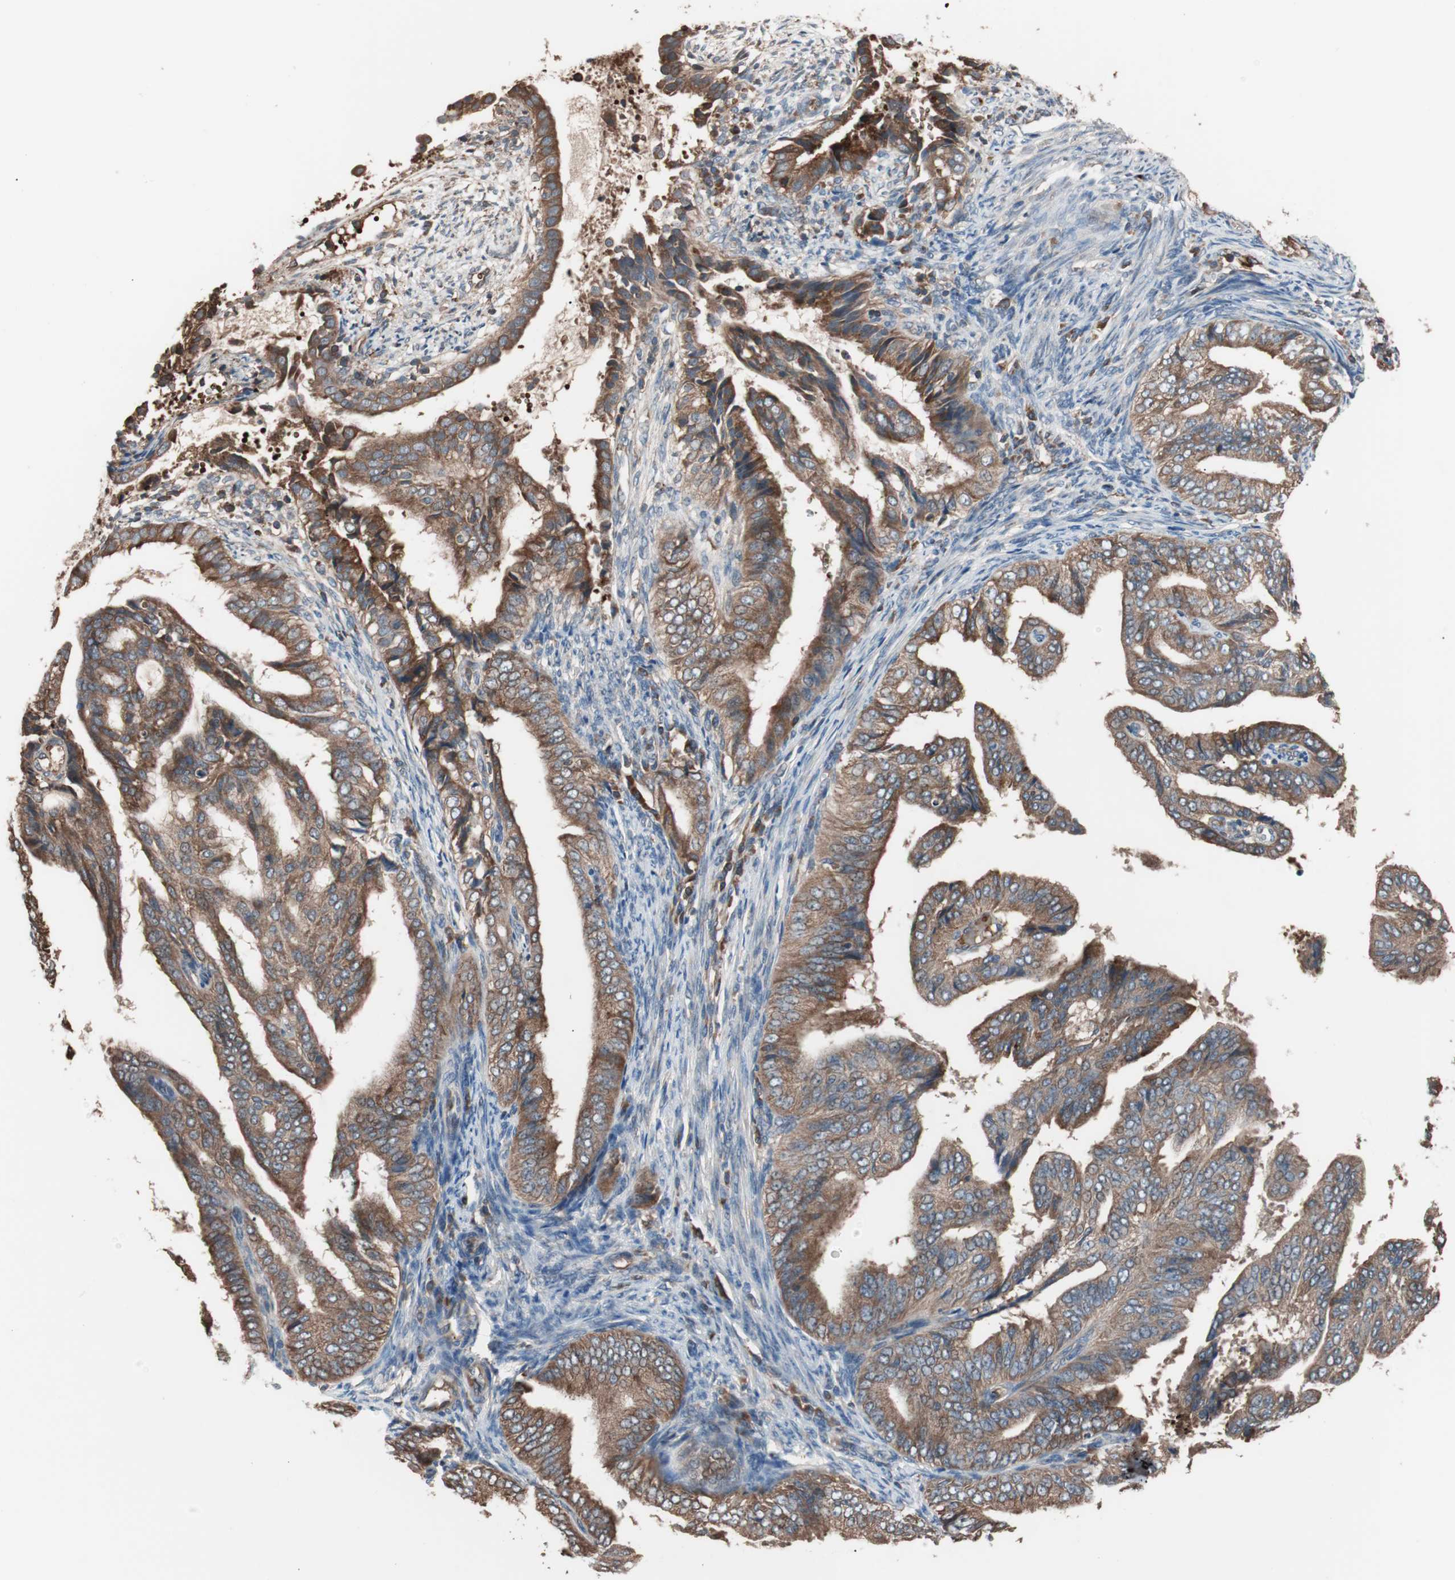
{"staining": {"intensity": "moderate", "quantity": ">75%", "location": "cytoplasmic/membranous"}, "tissue": "endometrial cancer", "cell_type": "Tumor cells", "image_type": "cancer", "snomed": [{"axis": "morphology", "description": "Adenocarcinoma, NOS"}, {"axis": "topography", "description": "Endometrium"}], "caption": "Immunohistochemistry (IHC) of human endometrial cancer displays medium levels of moderate cytoplasmic/membranous positivity in about >75% of tumor cells.", "gene": "GLYCTK", "patient": {"sex": "female", "age": 58}}